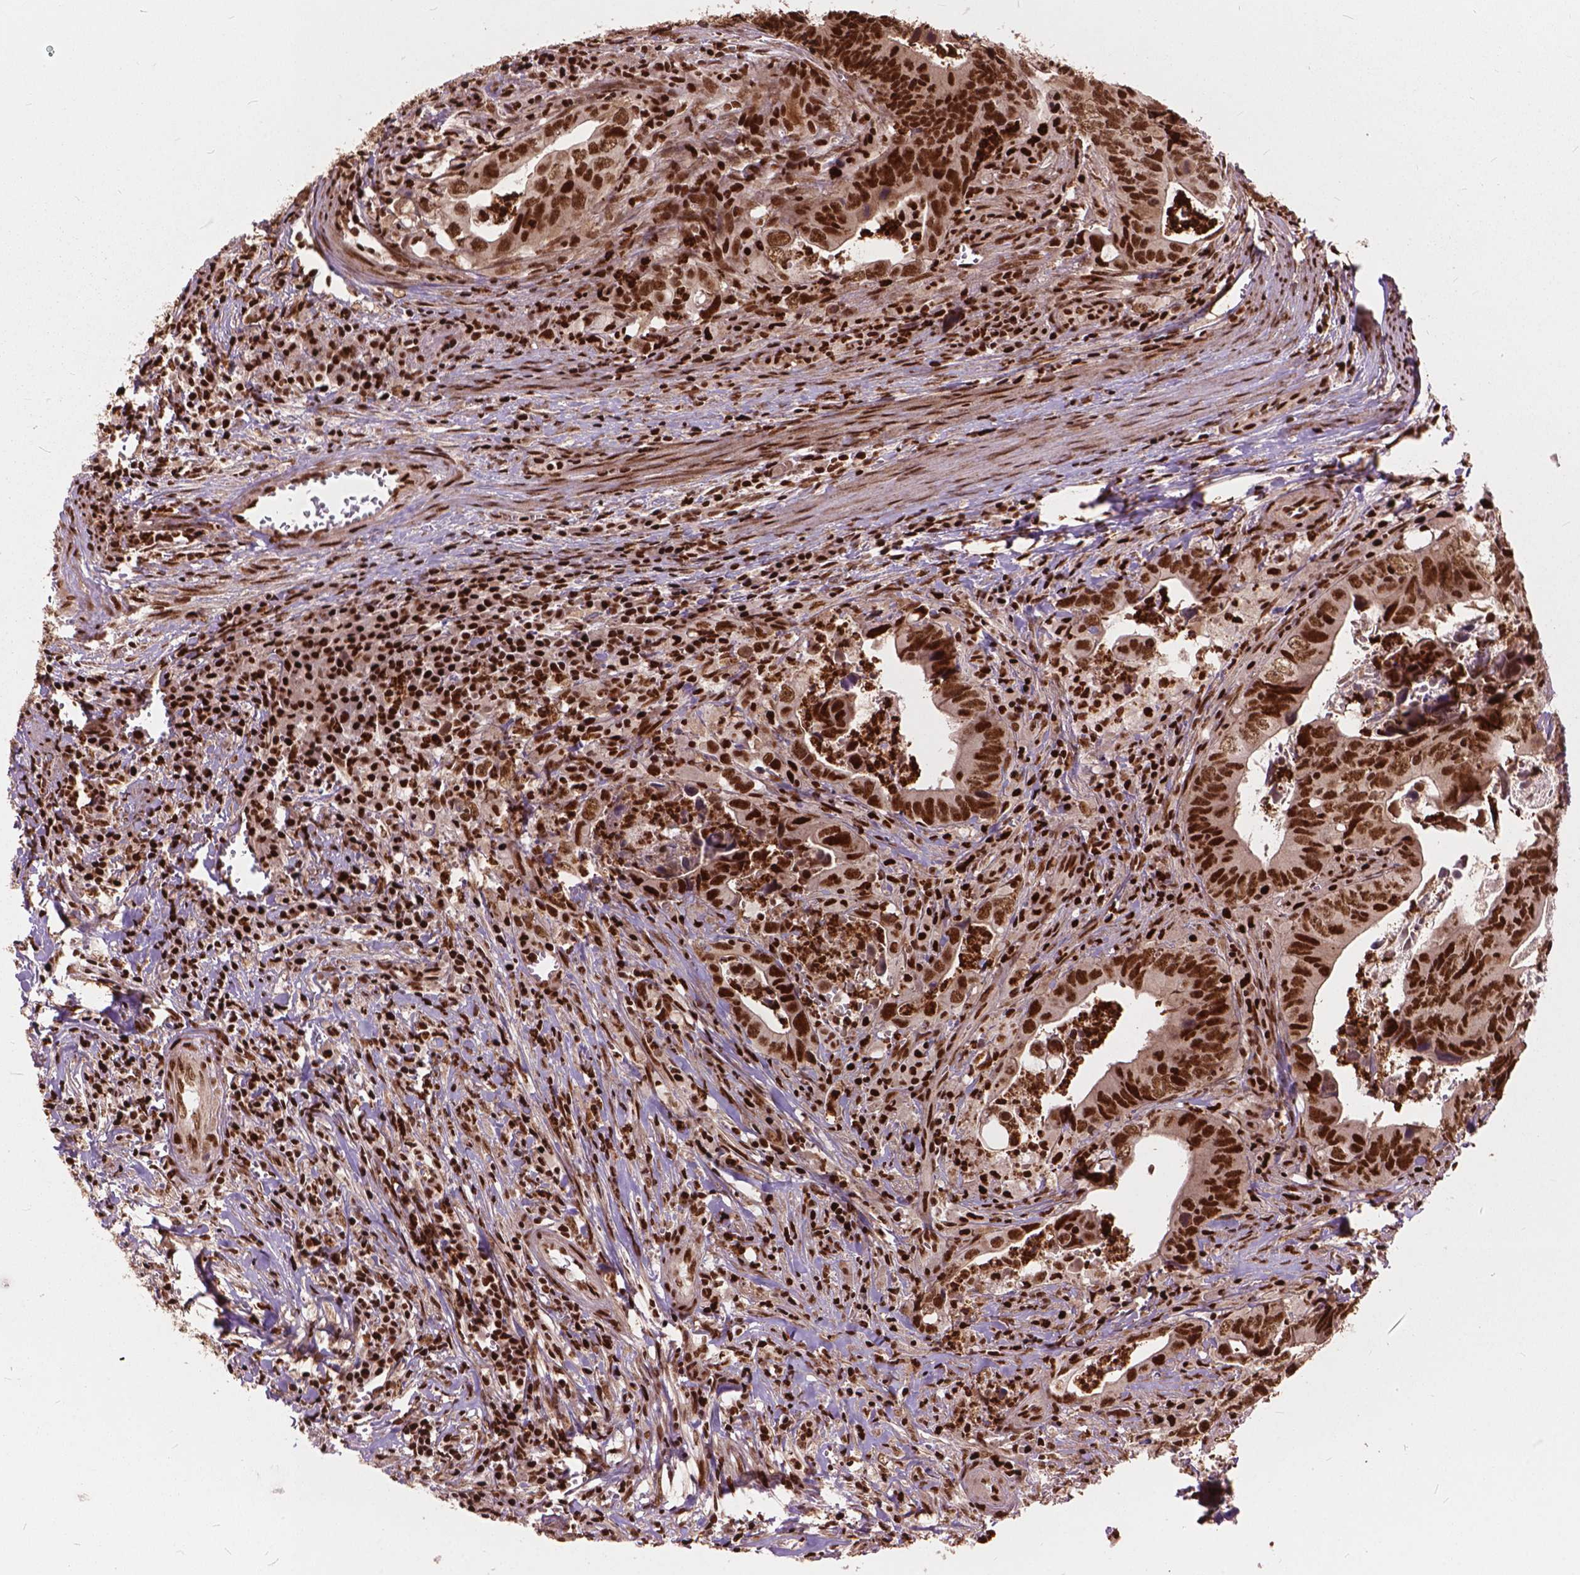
{"staining": {"intensity": "strong", "quantity": ">75%", "location": "nuclear"}, "tissue": "colorectal cancer", "cell_type": "Tumor cells", "image_type": "cancer", "snomed": [{"axis": "morphology", "description": "Adenocarcinoma, NOS"}, {"axis": "topography", "description": "Colon"}], "caption": "A brown stain labels strong nuclear staining of a protein in colorectal cancer (adenocarcinoma) tumor cells.", "gene": "ANP32B", "patient": {"sex": "female", "age": 82}}